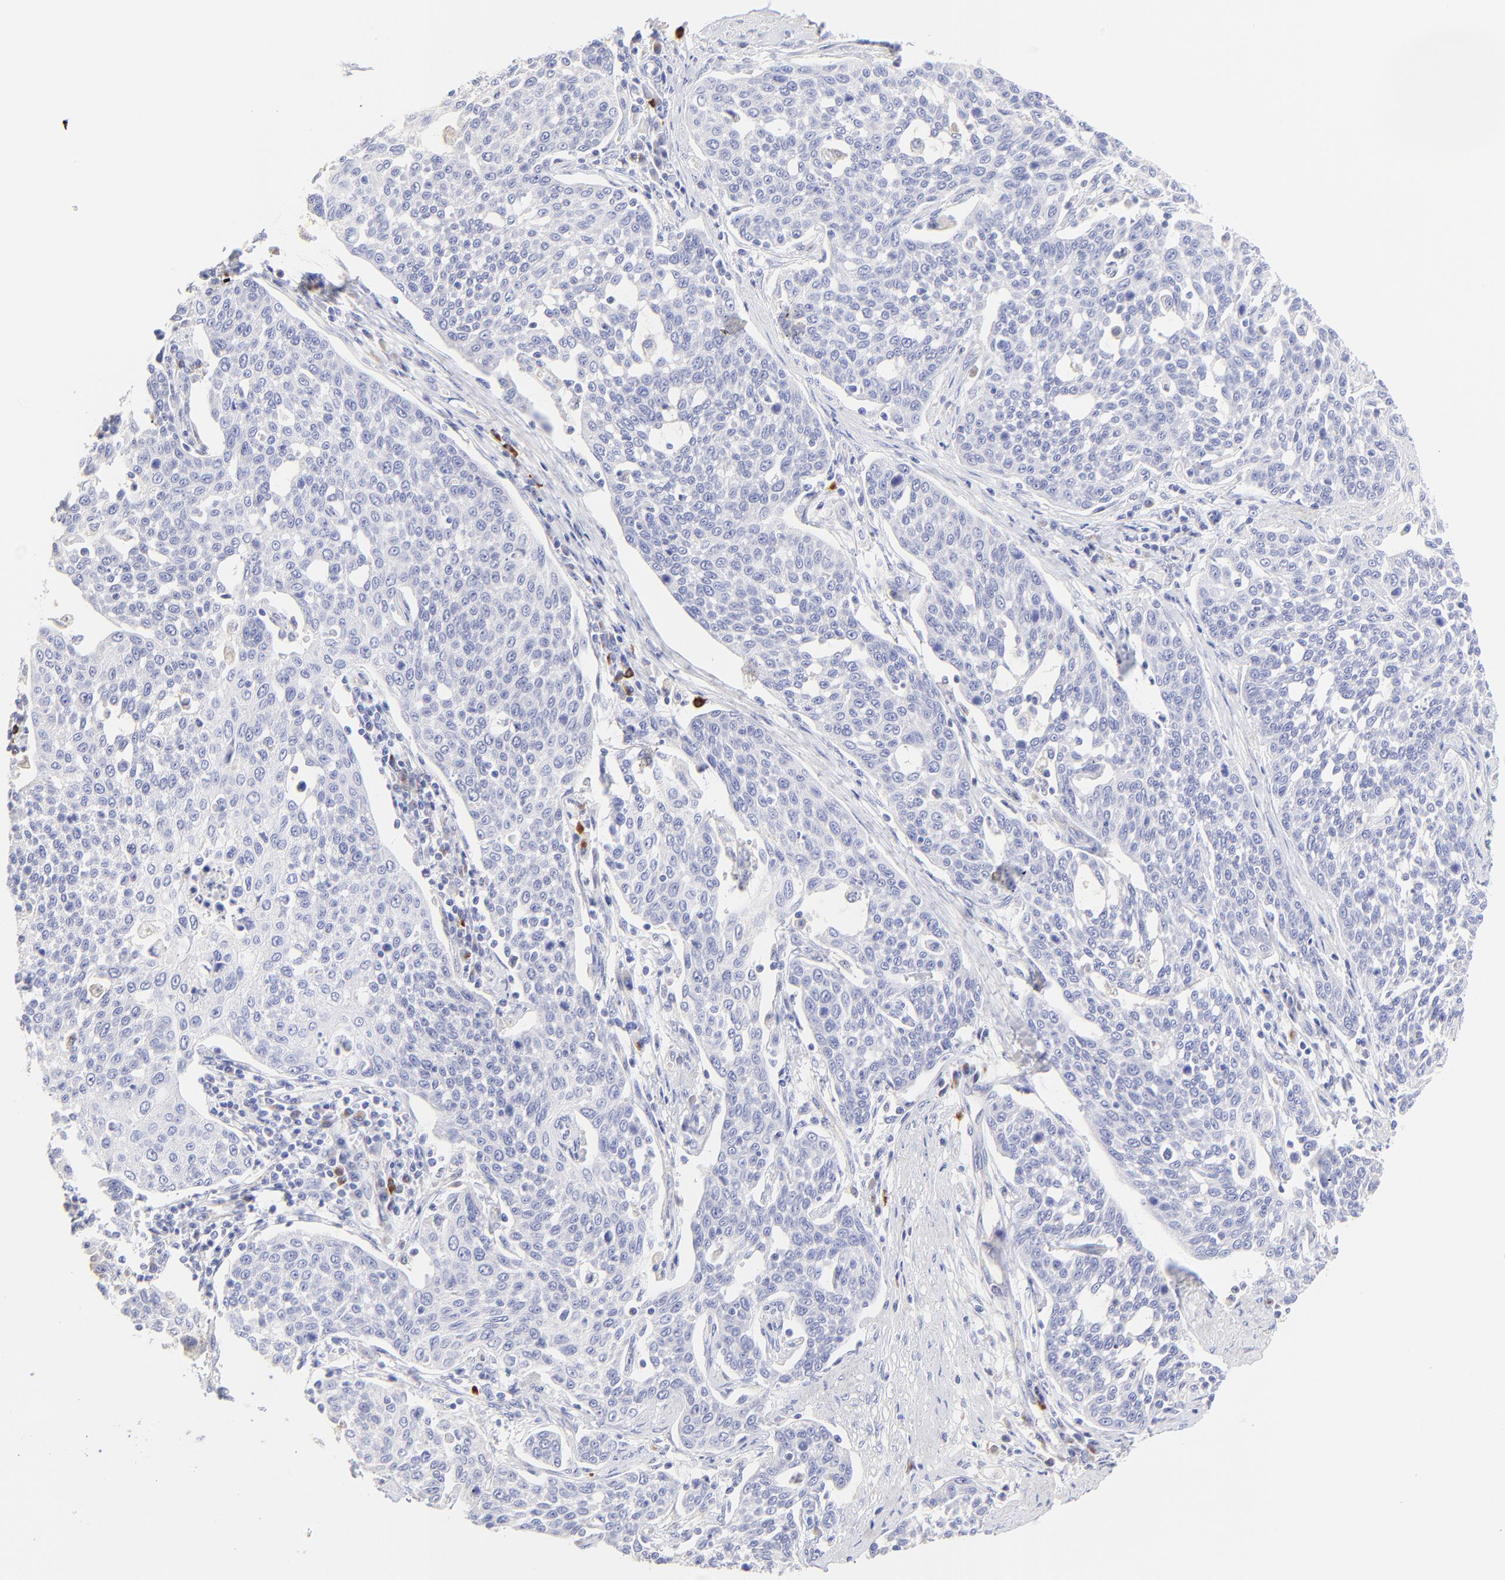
{"staining": {"intensity": "negative", "quantity": "none", "location": "none"}, "tissue": "cervical cancer", "cell_type": "Tumor cells", "image_type": "cancer", "snomed": [{"axis": "morphology", "description": "Squamous cell carcinoma, NOS"}, {"axis": "topography", "description": "Cervix"}], "caption": "This is an immunohistochemistry micrograph of cervical cancer. There is no staining in tumor cells.", "gene": "ASB9", "patient": {"sex": "female", "age": 34}}